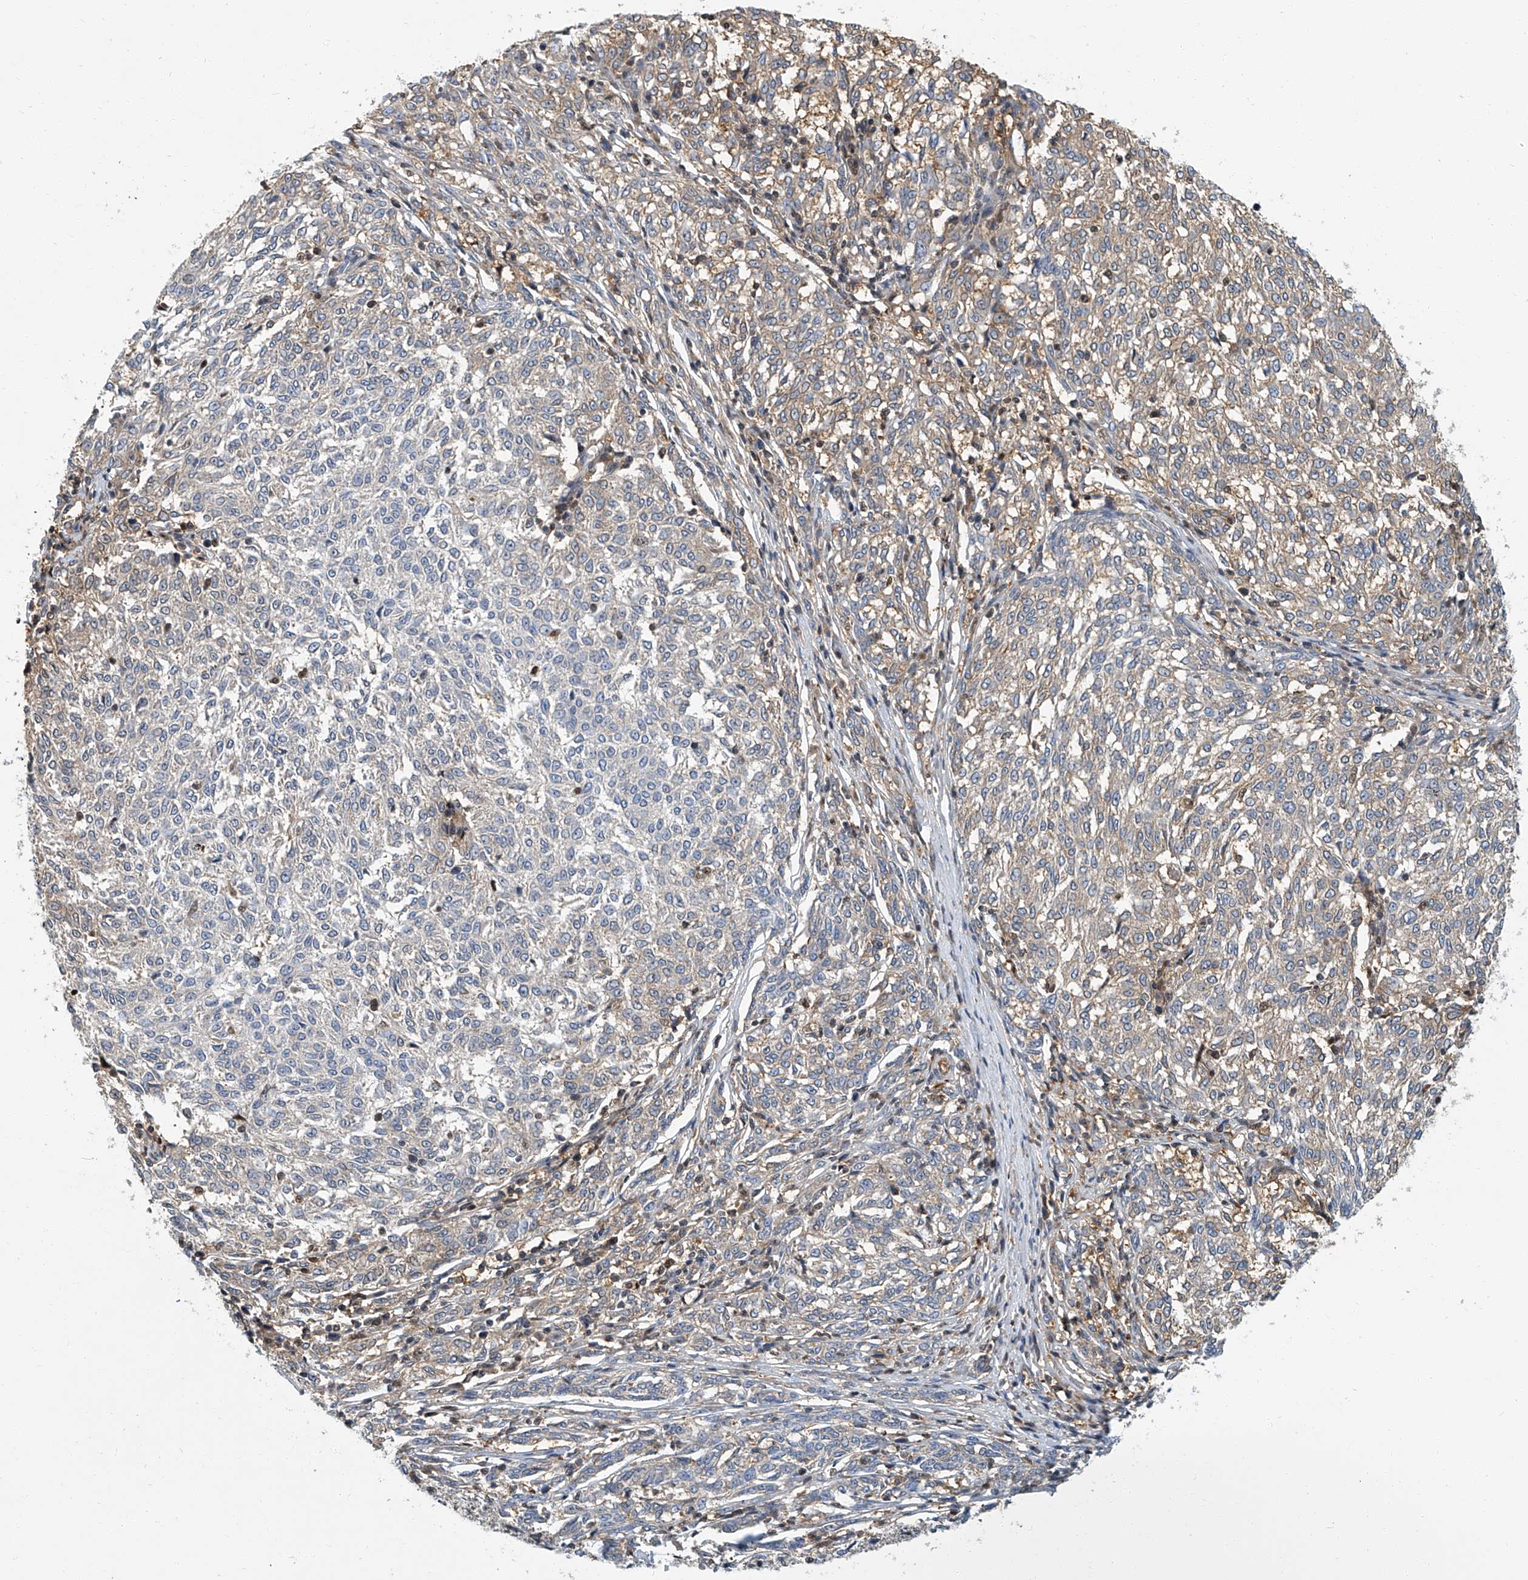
{"staining": {"intensity": "weak", "quantity": "25%-75%", "location": "cytoplasmic/membranous"}, "tissue": "melanoma", "cell_type": "Tumor cells", "image_type": "cancer", "snomed": [{"axis": "morphology", "description": "Malignant melanoma, NOS"}, {"axis": "topography", "description": "Skin"}], "caption": "Immunohistochemical staining of human malignant melanoma exhibits low levels of weak cytoplasmic/membranous protein staining in approximately 25%-75% of tumor cells. Nuclei are stained in blue.", "gene": "PSMB10", "patient": {"sex": "female", "age": 72}}